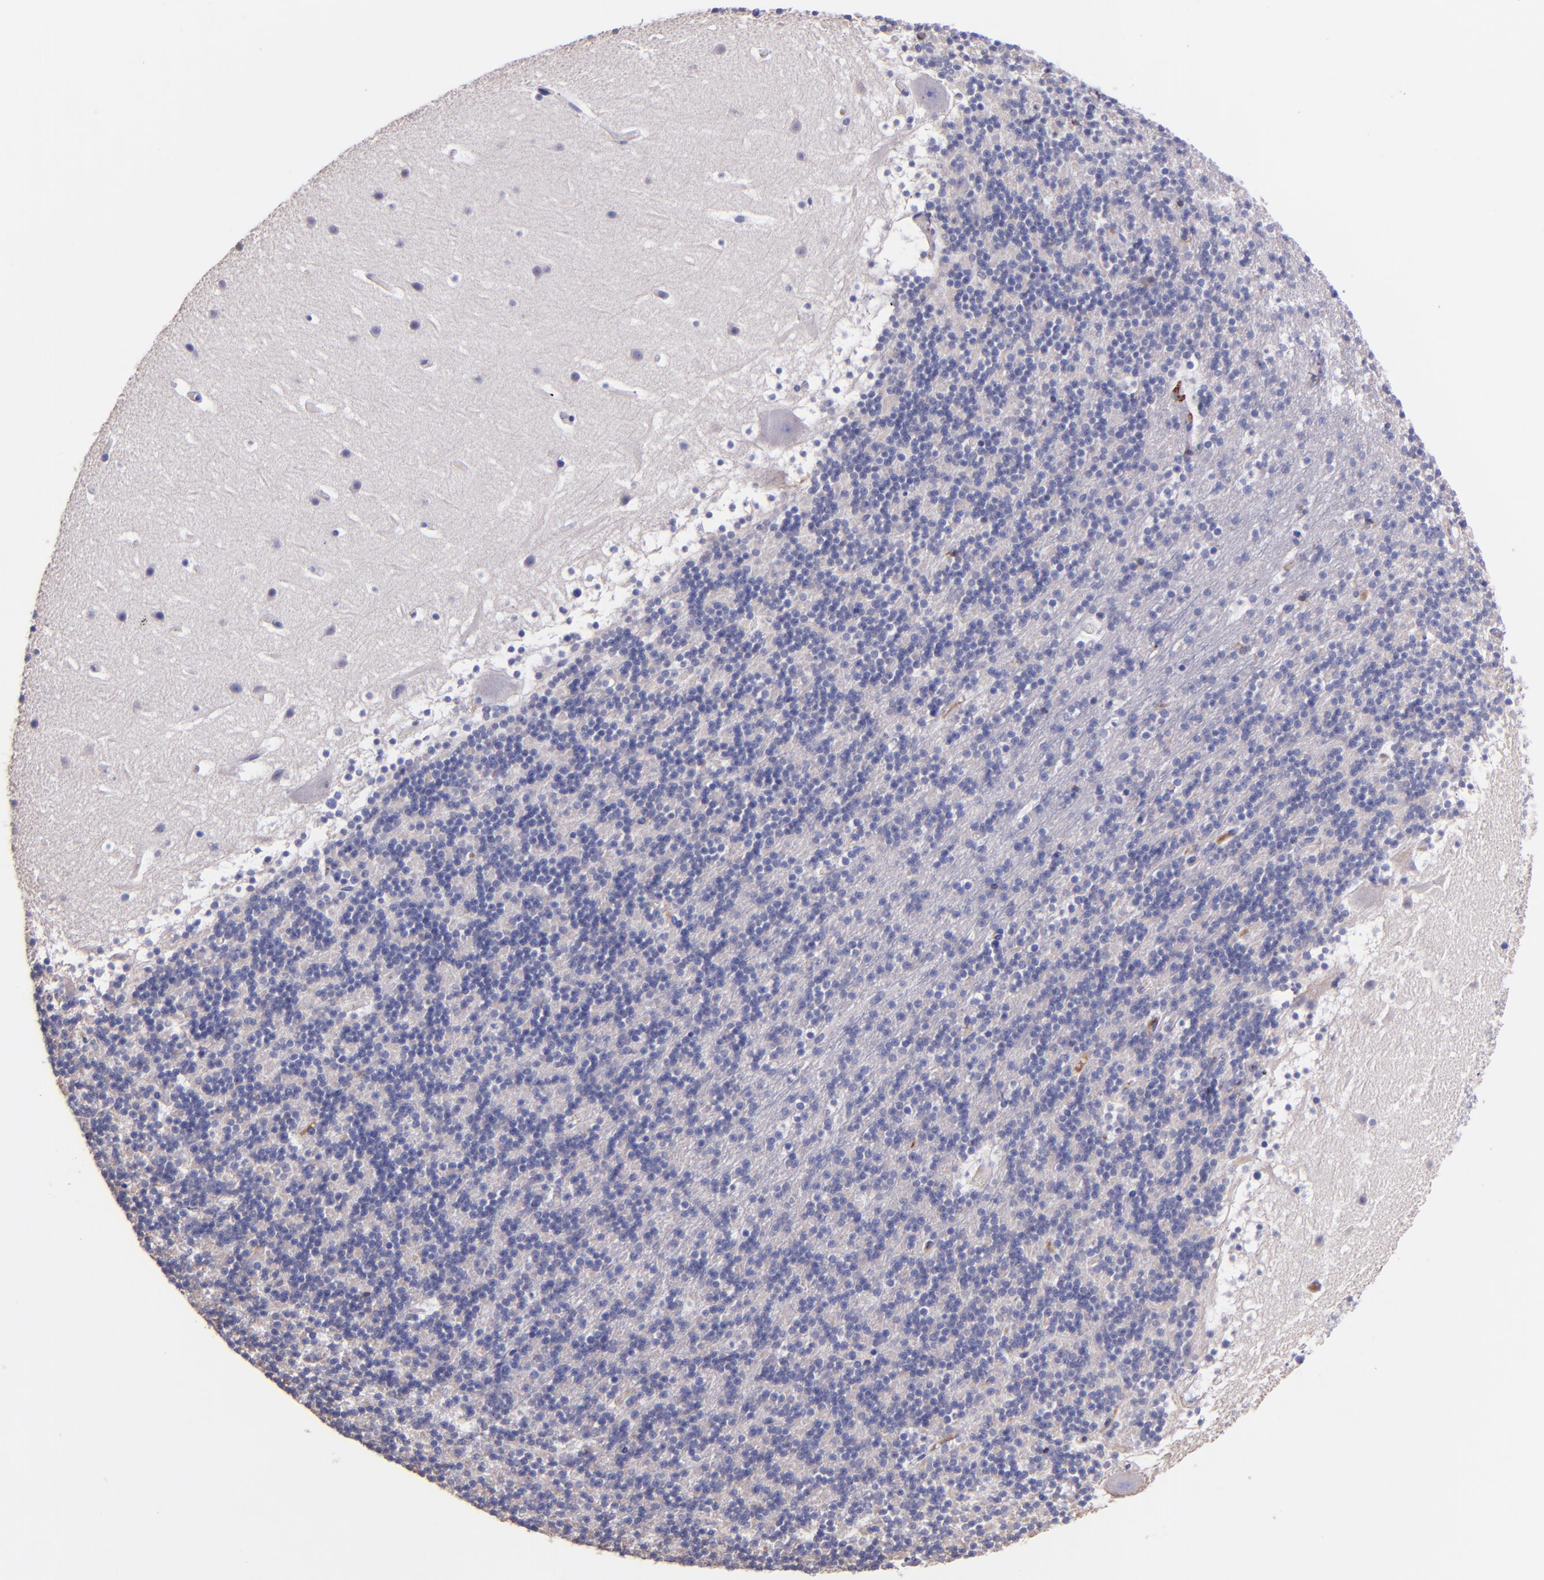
{"staining": {"intensity": "negative", "quantity": "none", "location": "none"}, "tissue": "cerebellum", "cell_type": "Cells in granular layer", "image_type": "normal", "snomed": [{"axis": "morphology", "description": "Normal tissue, NOS"}, {"axis": "topography", "description": "Cerebellum"}], "caption": "DAB immunohistochemical staining of benign cerebellum demonstrates no significant positivity in cells in granular layer.", "gene": "KNG1", "patient": {"sex": "male", "age": 45}}